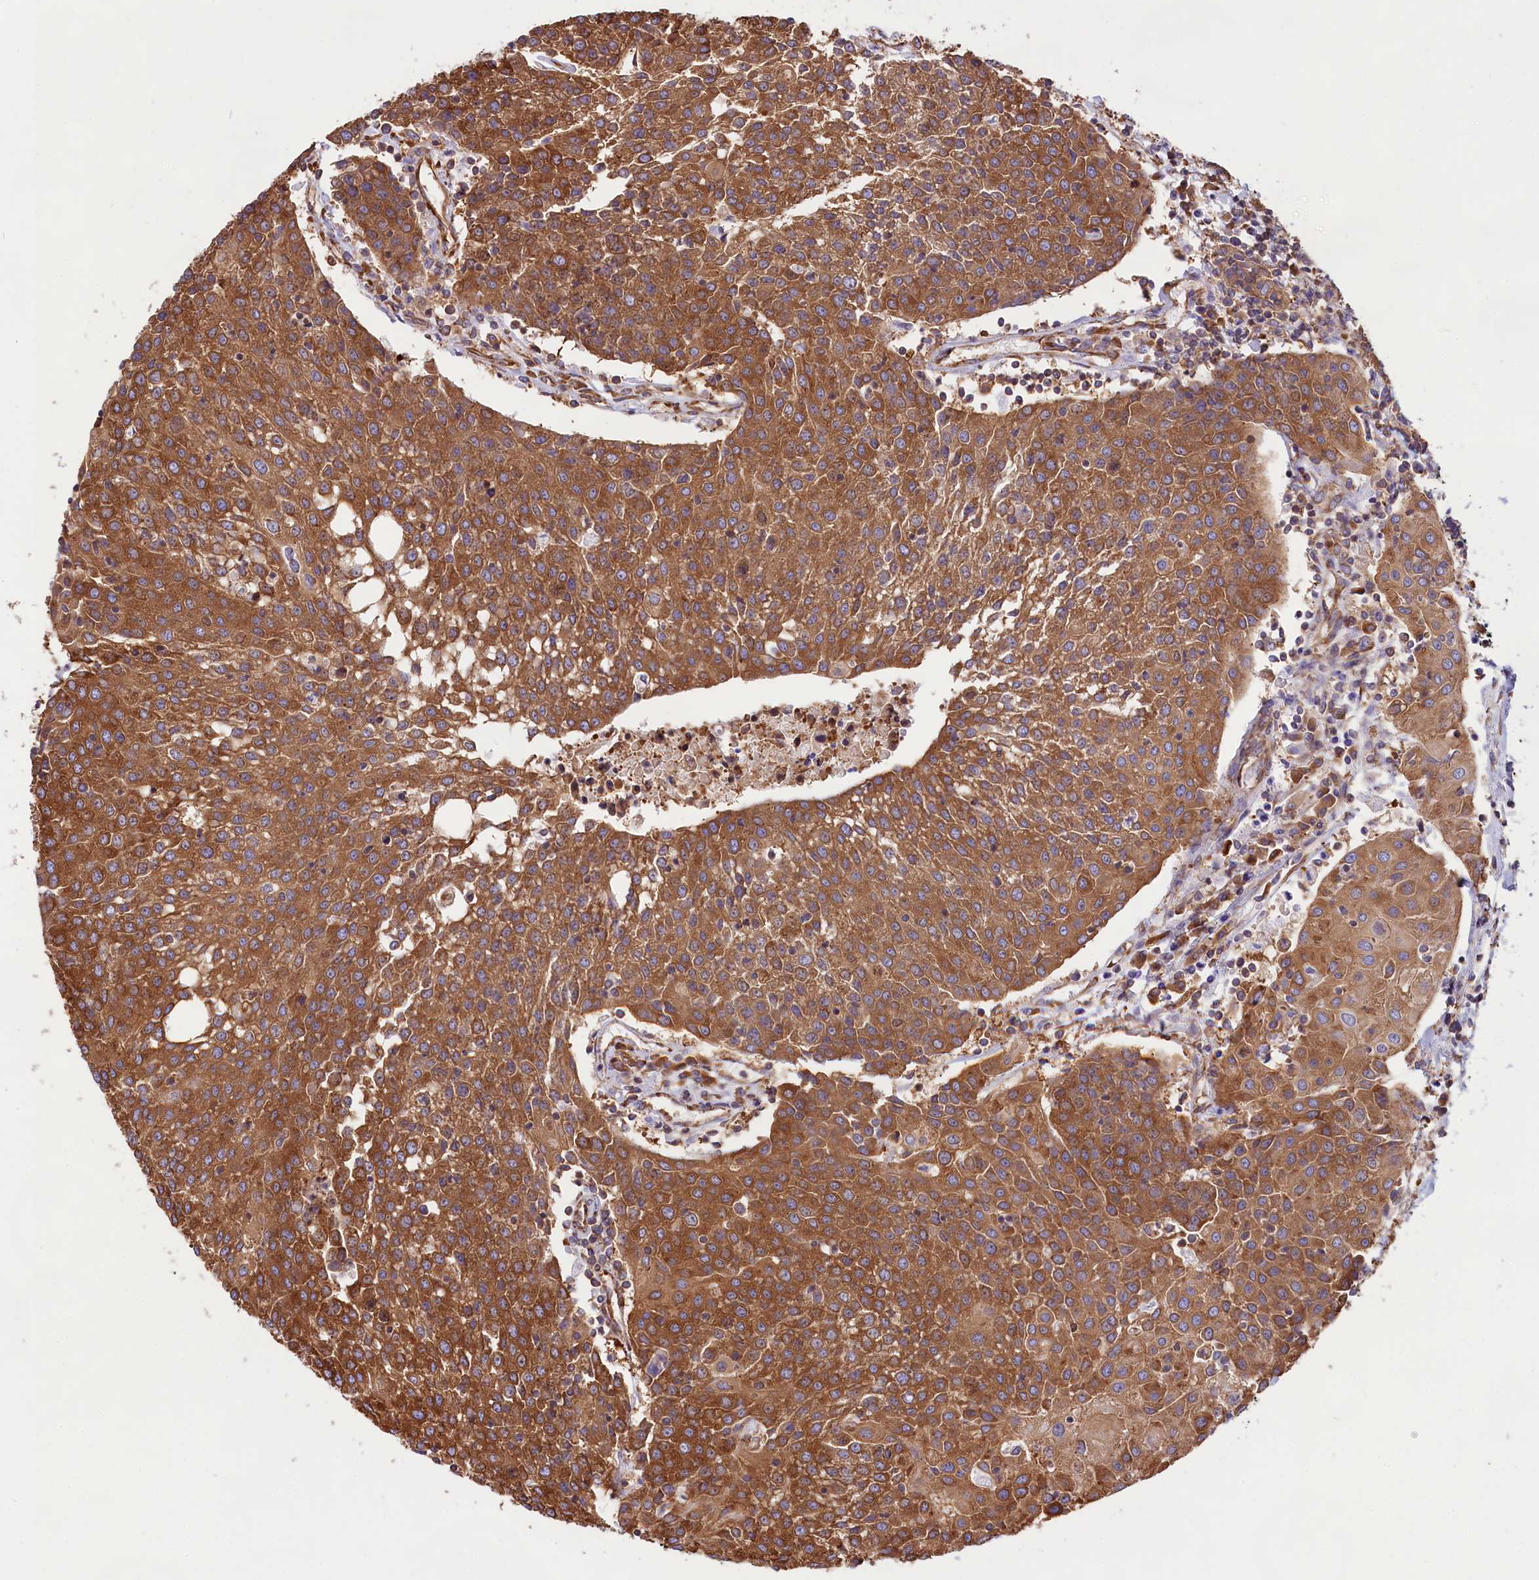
{"staining": {"intensity": "strong", "quantity": ">75%", "location": "cytoplasmic/membranous"}, "tissue": "urothelial cancer", "cell_type": "Tumor cells", "image_type": "cancer", "snomed": [{"axis": "morphology", "description": "Urothelial carcinoma, High grade"}, {"axis": "topography", "description": "Urinary bladder"}], "caption": "High-grade urothelial carcinoma stained for a protein exhibits strong cytoplasmic/membranous positivity in tumor cells. Immunohistochemistry (ihc) stains the protein in brown and the nuclei are stained blue.", "gene": "GYS1", "patient": {"sex": "female", "age": 85}}